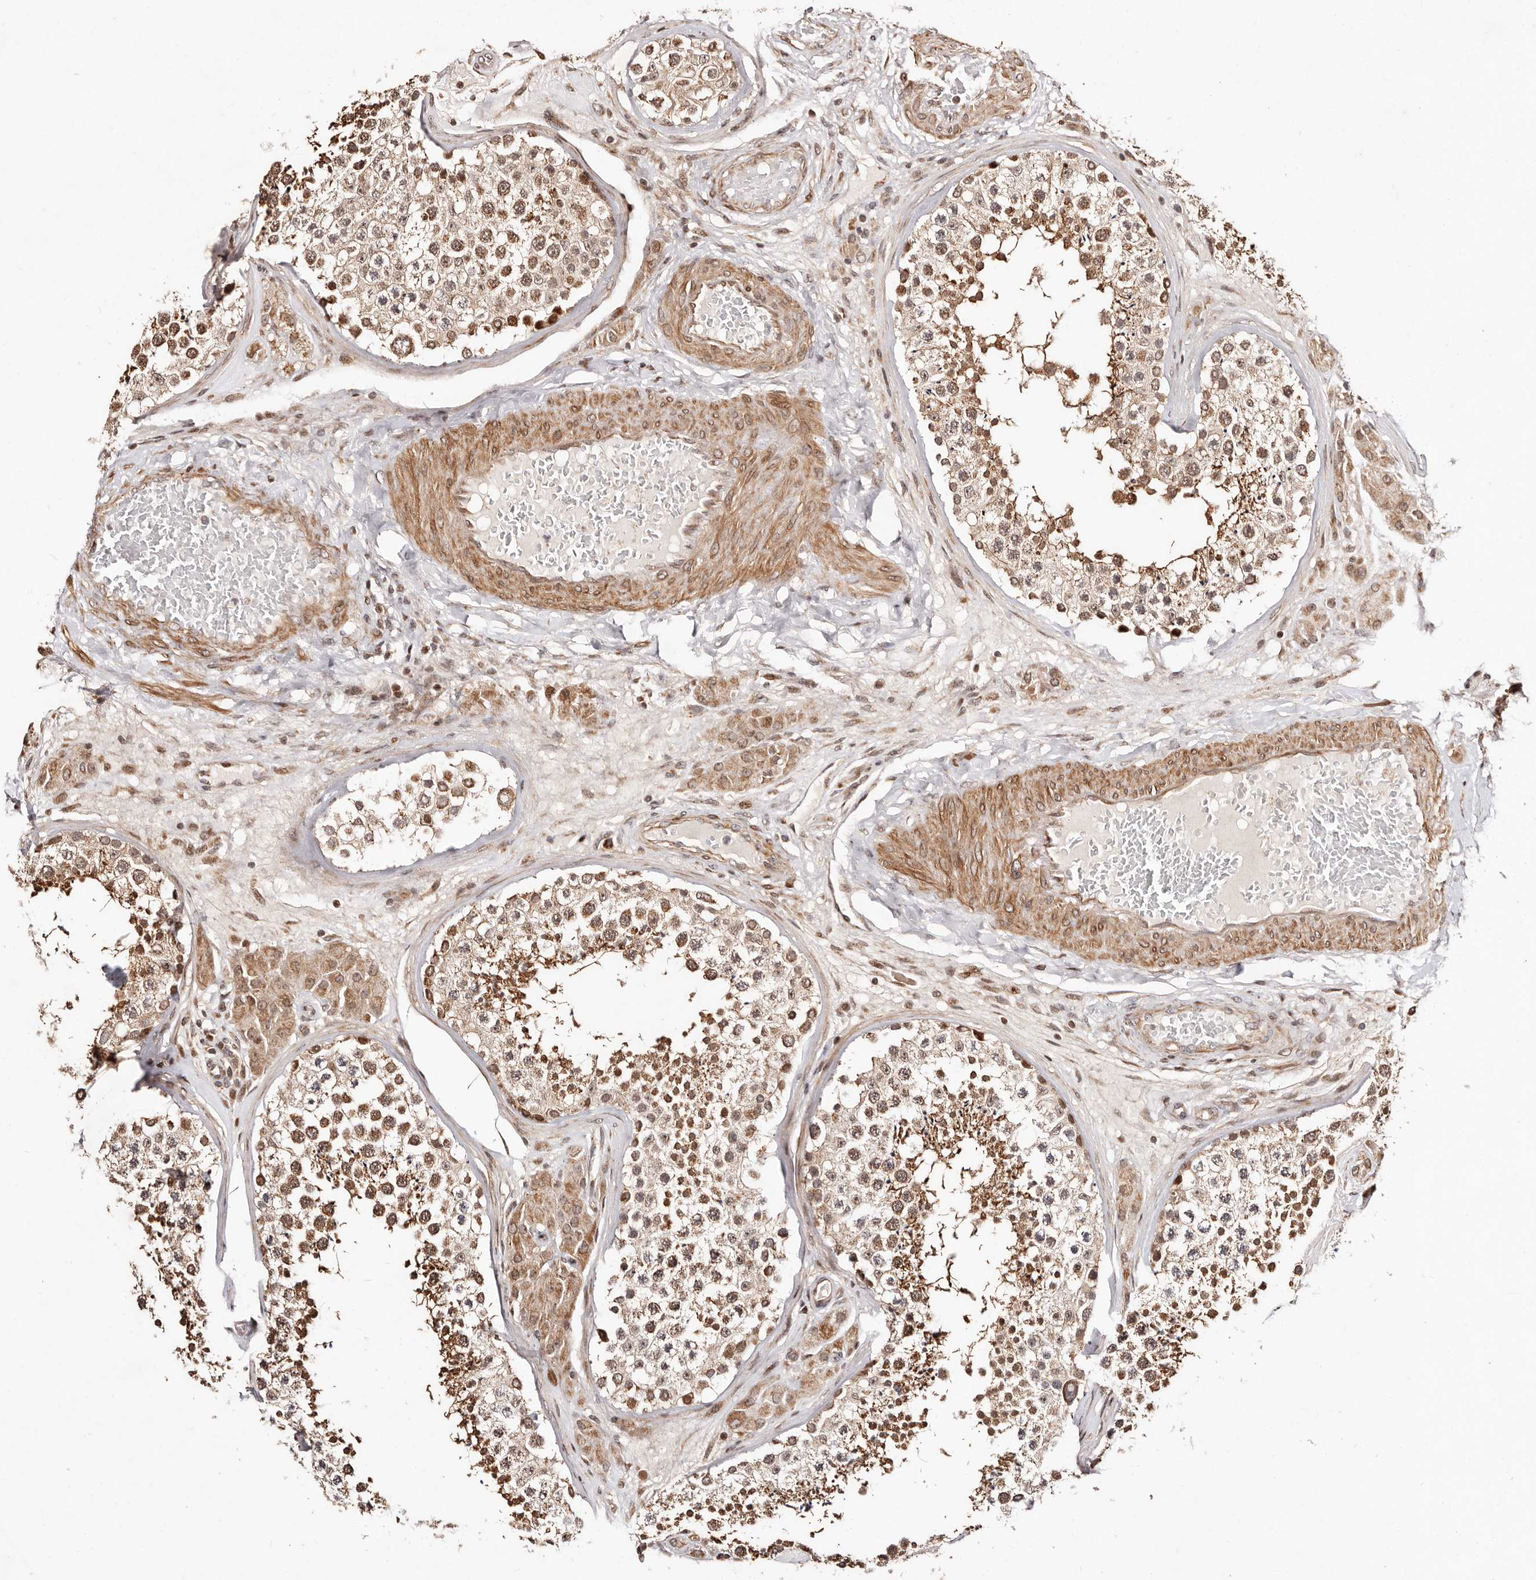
{"staining": {"intensity": "moderate", "quantity": ">75%", "location": "cytoplasmic/membranous,nuclear"}, "tissue": "testis", "cell_type": "Cells in seminiferous ducts", "image_type": "normal", "snomed": [{"axis": "morphology", "description": "Normal tissue, NOS"}, {"axis": "topography", "description": "Testis"}], "caption": "Immunohistochemical staining of normal testis exhibits moderate cytoplasmic/membranous,nuclear protein positivity in about >75% of cells in seminiferous ducts. (IHC, brightfield microscopy, high magnification).", "gene": "HIVEP3", "patient": {"sex": "male", "age": 46}}